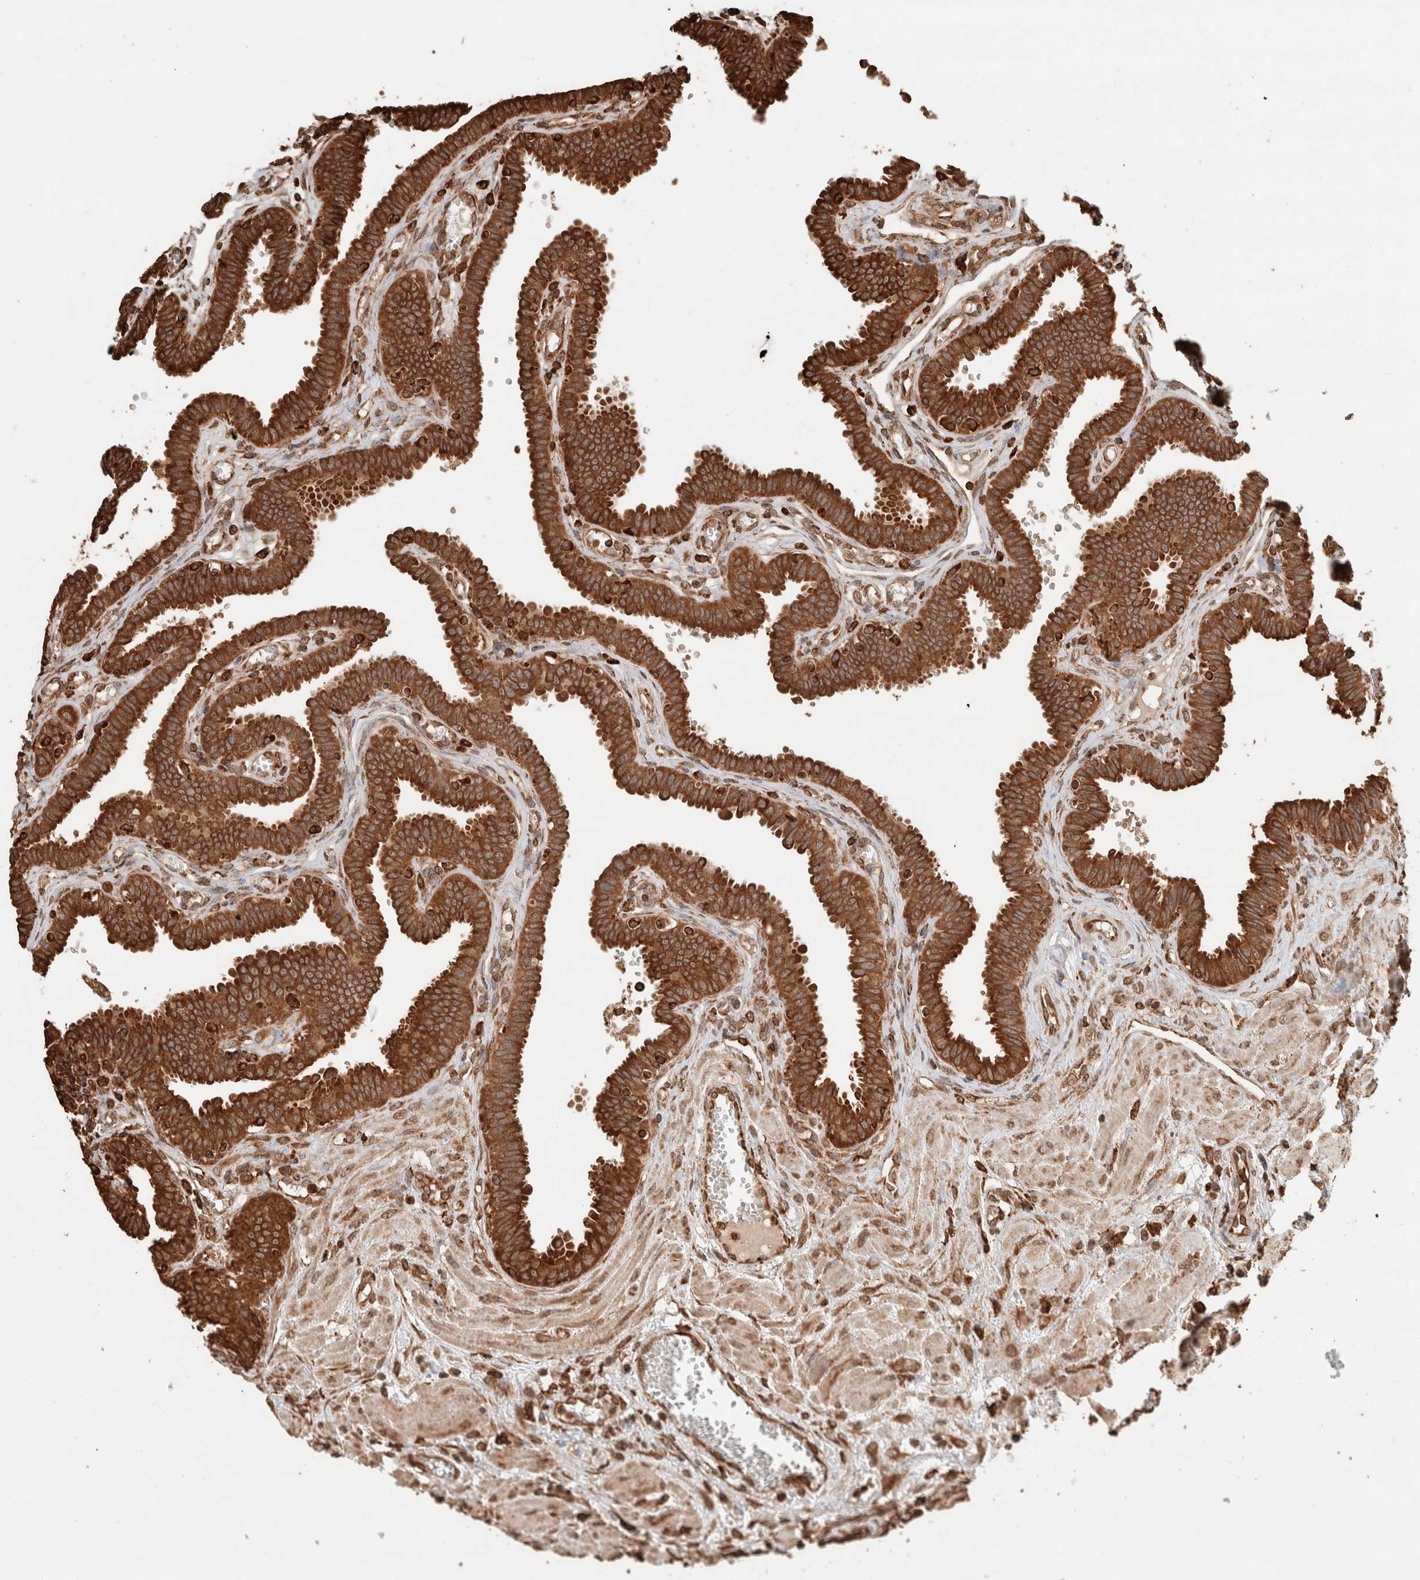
{"staining": {"intensity": "strong", "quantity": ">75%", "location": "cytoplasmic/membranous"}, "tissue": "fallopian tube", "cell_type": "Glandular cells", "image_type": "normal", "snomed": [{"axis": "morphology", "description": "Normal tissue, NOS"}, {"axis": "topography", "description": "Fallopian tube"}], "caption": "Strong cytoplasmic/membranous protein staining is appreciated in approximately >75% of glandular cells in fallopian tube.", "gene": "ERAP1", "patient": {"sex": "female", "age": 32}}